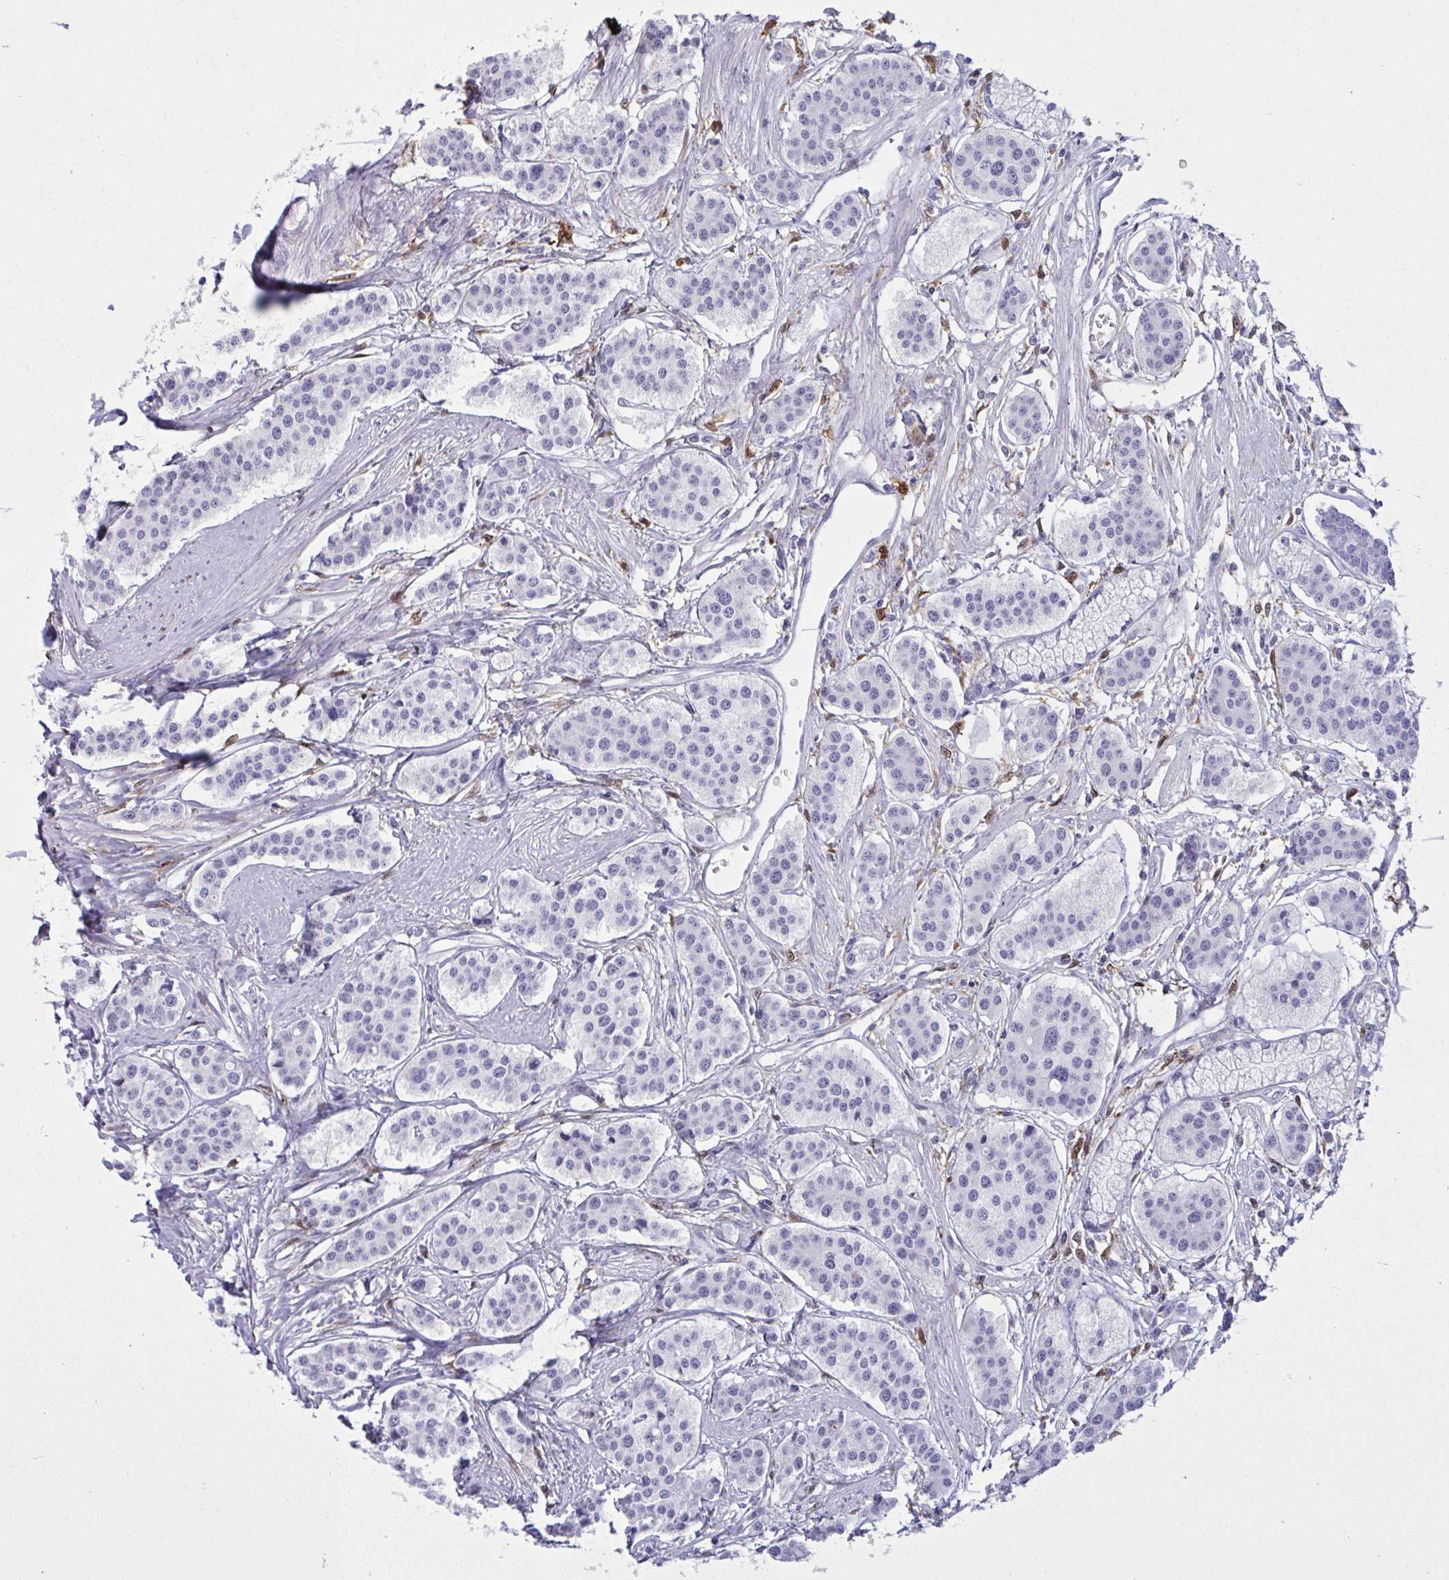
{"staining": {"intensity": "negative", "quantity": "none", "location": "none"}, "tissue": "carcinoid", "cell_type": "Tumor cells", "image_type": "cancer", "snomed": [{"axis": "morphology", "description": "Carcinoid, malignant, NOS"}, {"axis": "topography", "description": "Small intestine"}], "caption": "DAB immunohistochemical staining of human carcinoid demonstrates no significant staining in tumor cells.", "gene": "ARHGAP42", "patient": {"sex": "male", "age": 60}}